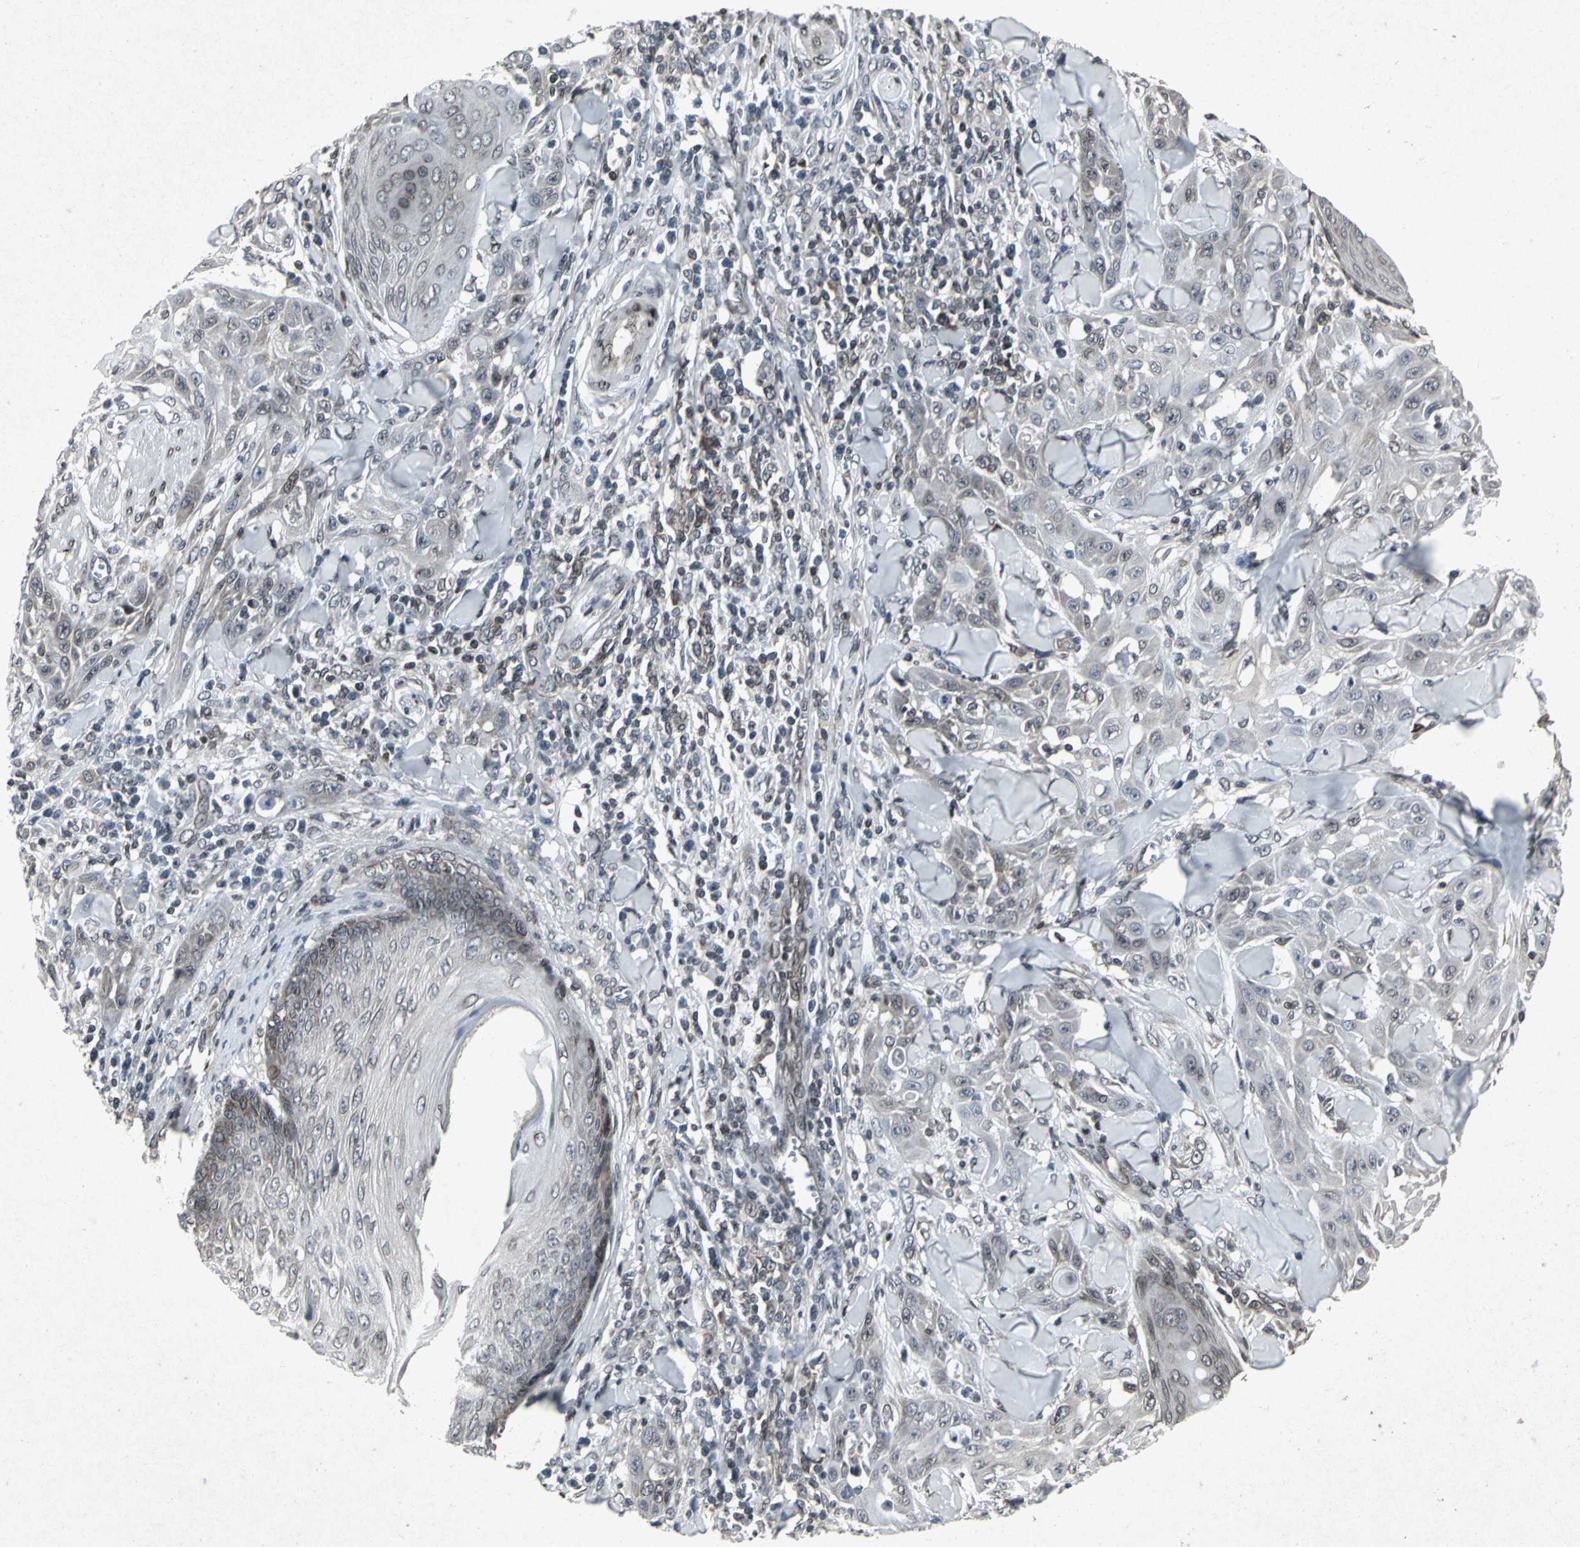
{"staining": {"intensity": "weak", "quantity": "<25%", "location": "nuclear"}, "tissue": "skin cancer", "cell_type": "Tumor cells", "image_type": "cancer", "snomed": [{"axis": "morphology", "description": "Squamous cell carcinoma, NOS"}, {"axis": "topography", "description": "Skin"}], "caption": "The micrograph shows no staining of tumor cells in skin cancer (squamous cell carcinoma).", "gene": "SH2B3", "patient": {"sex": "male", "age": 24}}